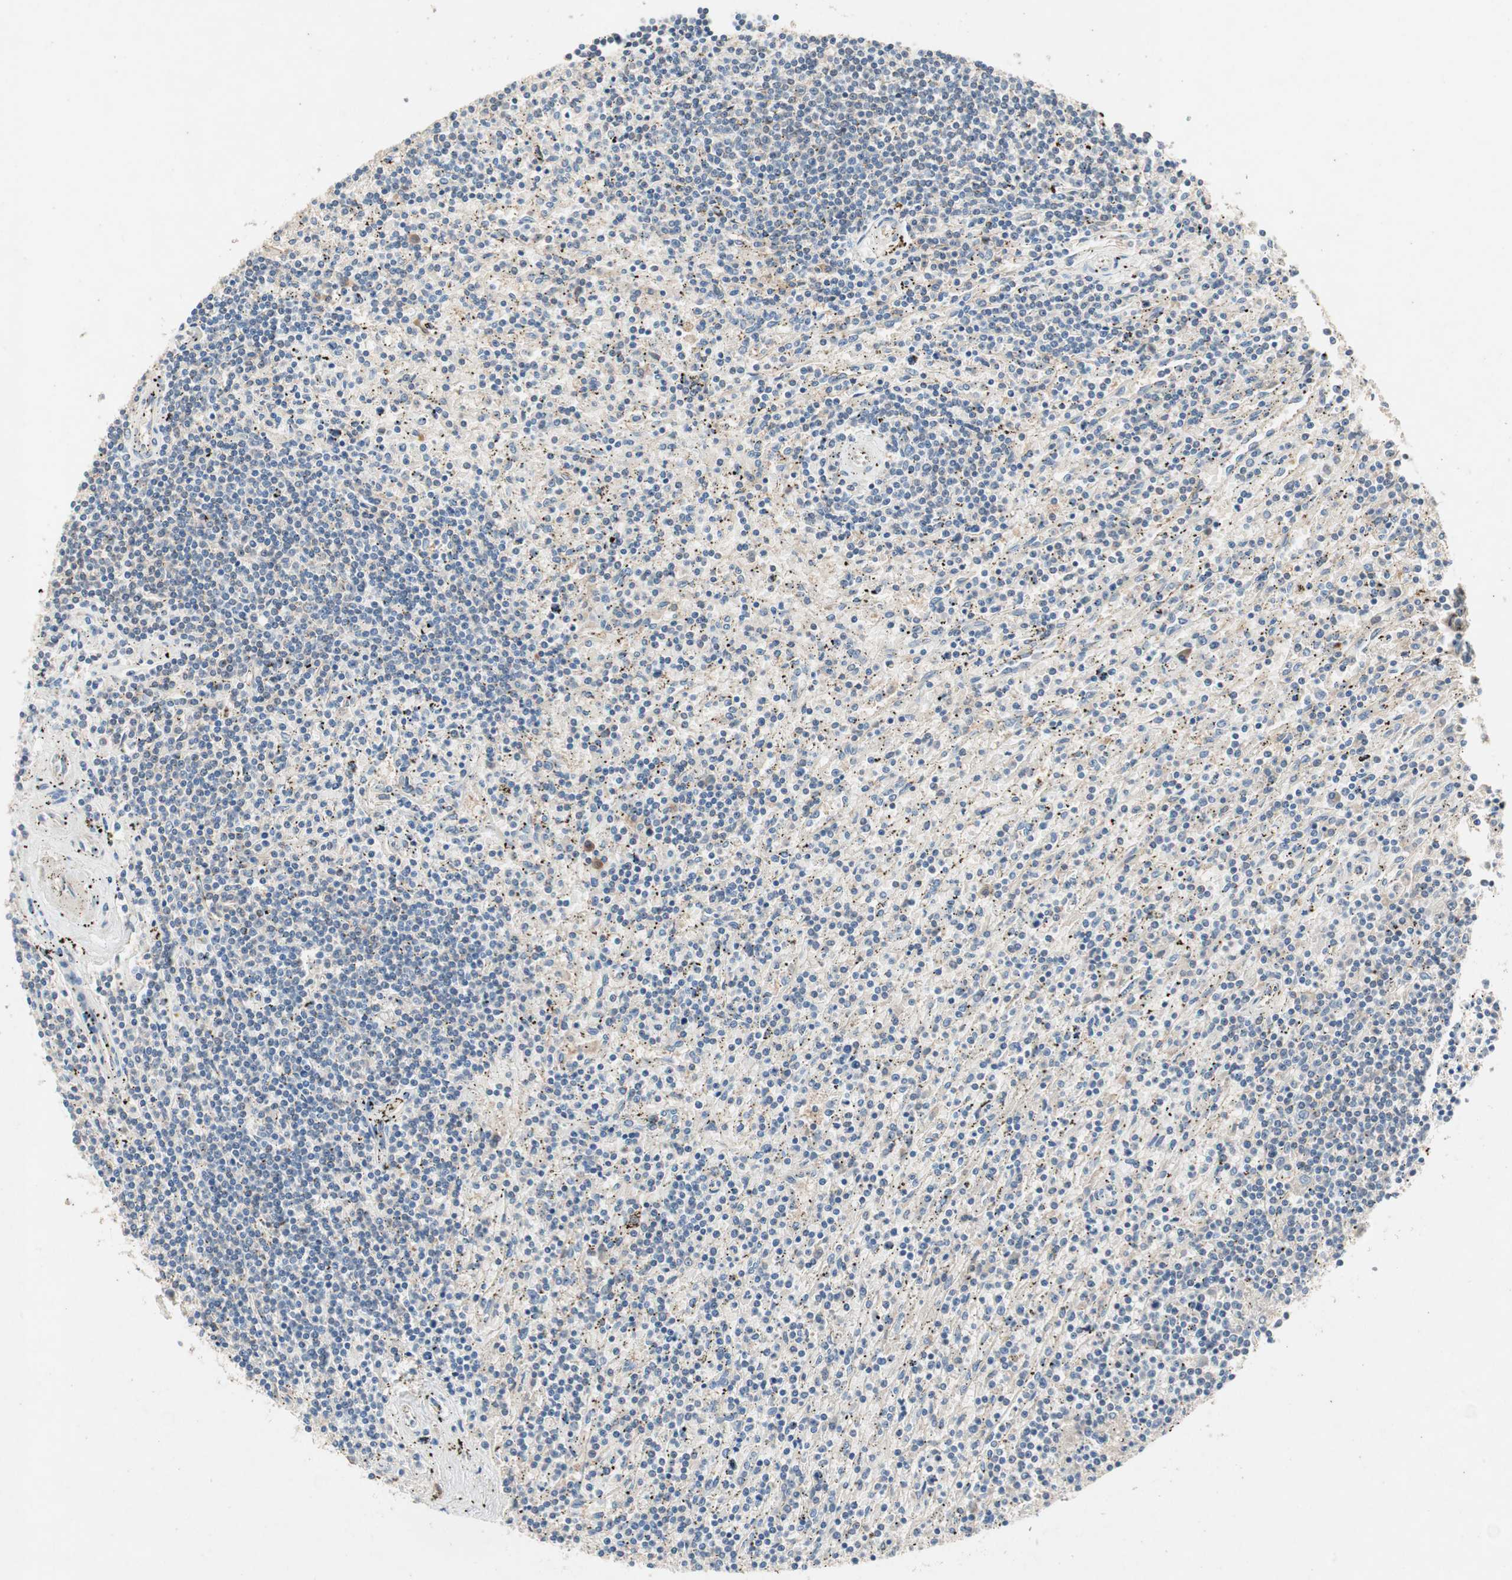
{"staining": {"intensity": "negative", "quantity": "none", "location": "none"}, "tissue": "lymphoma", "cell_type": "Tumor cells", "image_type": "cancer", "snomed": [{"axis": "morphology", "description": "Malignant lymphoma, non-Hodgkin's type, Low grade"}, {"axis": "topography", "description": "Spleen"}], "caption": "Lymphoma was stained to show a protein in brown. There is no significant positivity in tumor cells. (DAB immunohistochemistry (IHC), high magnification).", "gene": "NCLN", "patient": {"sex": "male", "age": 76}}